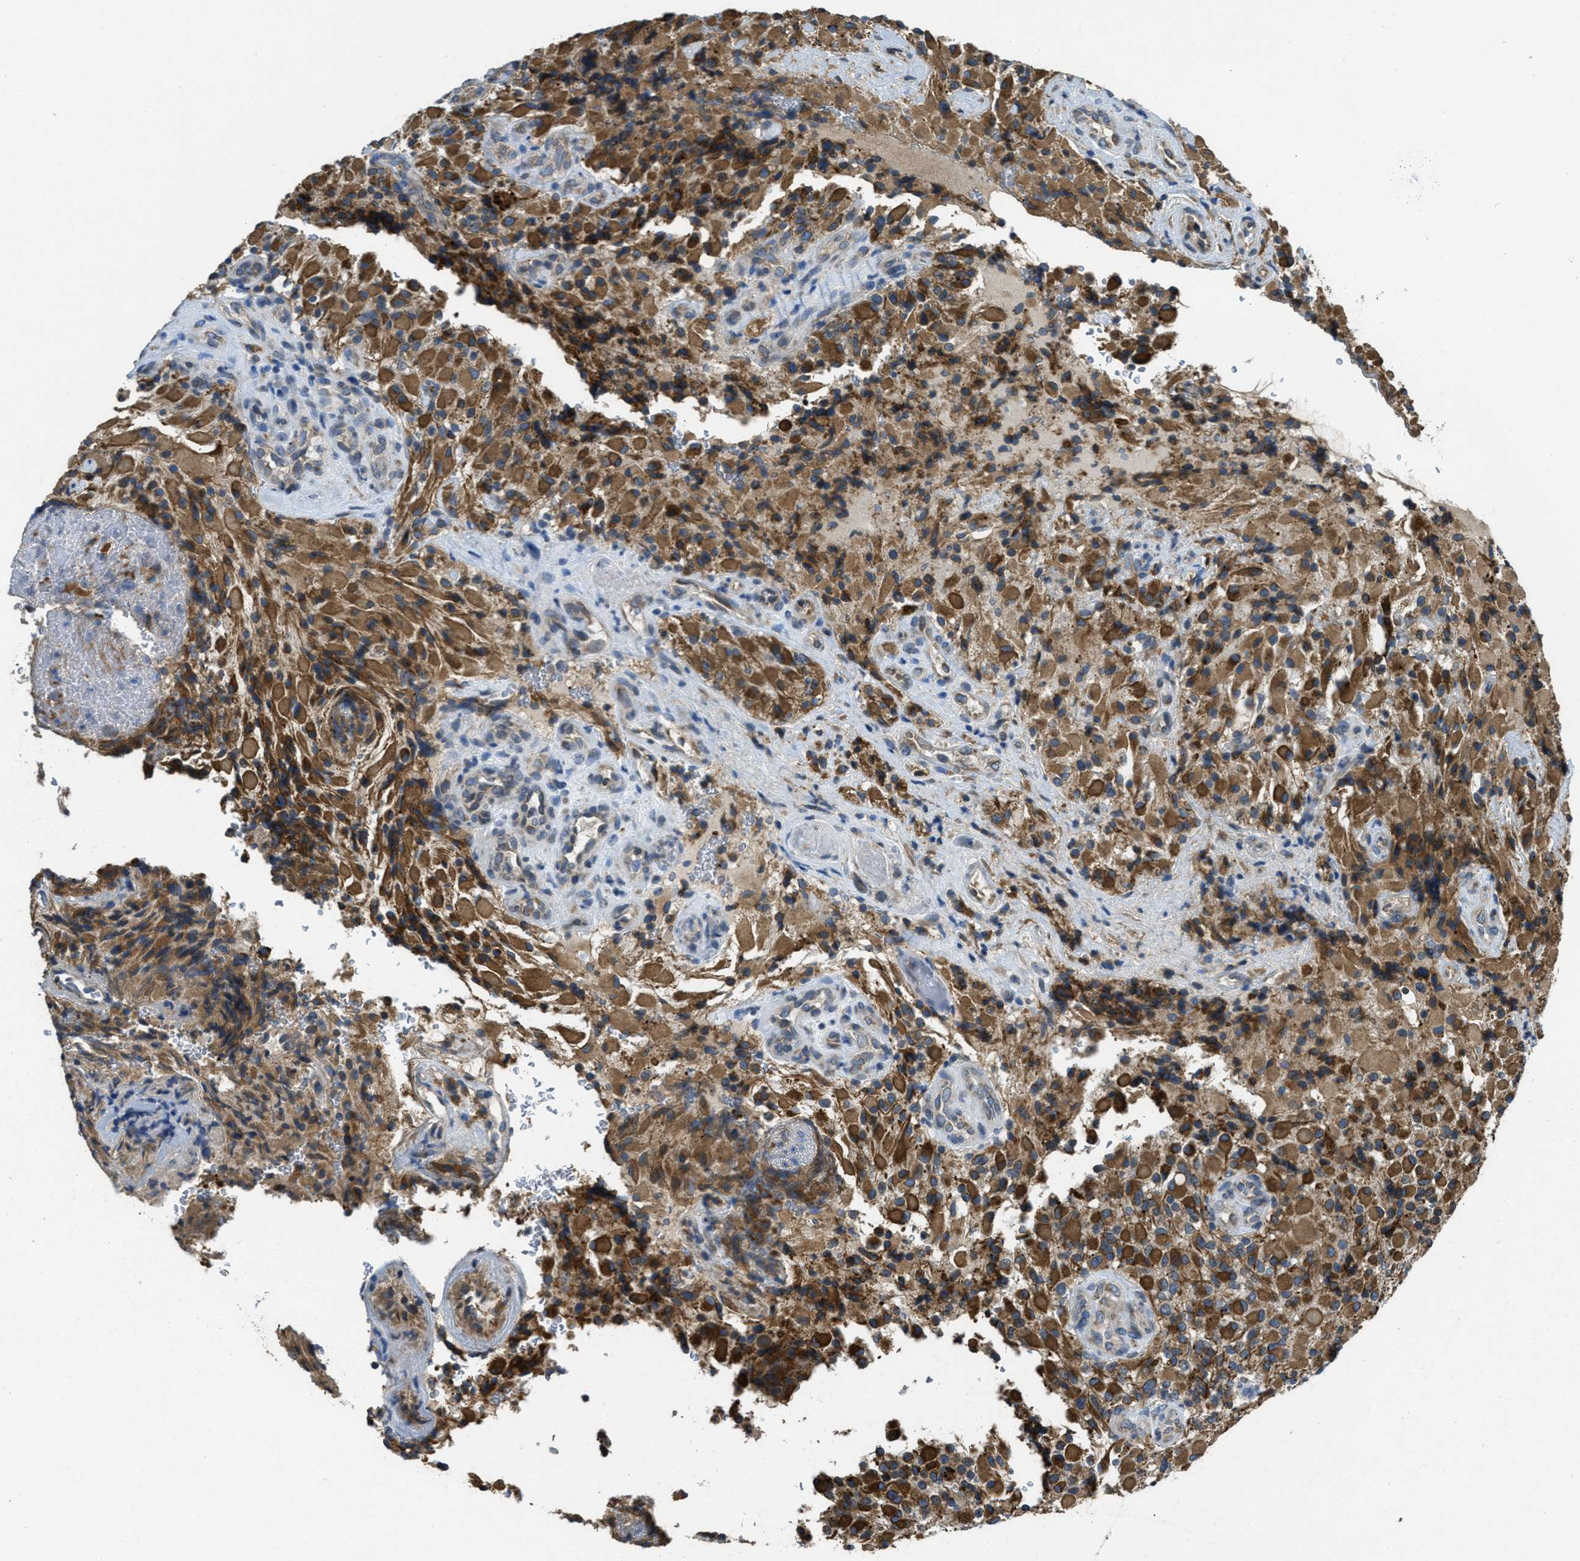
{"staining": {"intensity": "moderate", "quantity": ">75%", "location": "cytoplasmic/membranous"}, "tissue": "glioma", "cell_type": "Tumor cells", "image_type": "cancer", "snomed": [{"axis": "morphology", "description": "Glioma, malignant, High grade"}, {"axis": "topography", "description": "Brain"}], "caption": "IHC image of neoplastic tissue: human glioma stained using immunohistochemistry (IHC) displays medium levels of moderate protein expression localized specifically in the cytoplasmic/membranous of tumor cells, appearing as a cytoplasmic/membranous brown color.", "gene": "MPDU1", "patient": {"sex": "male", "age": 71}}